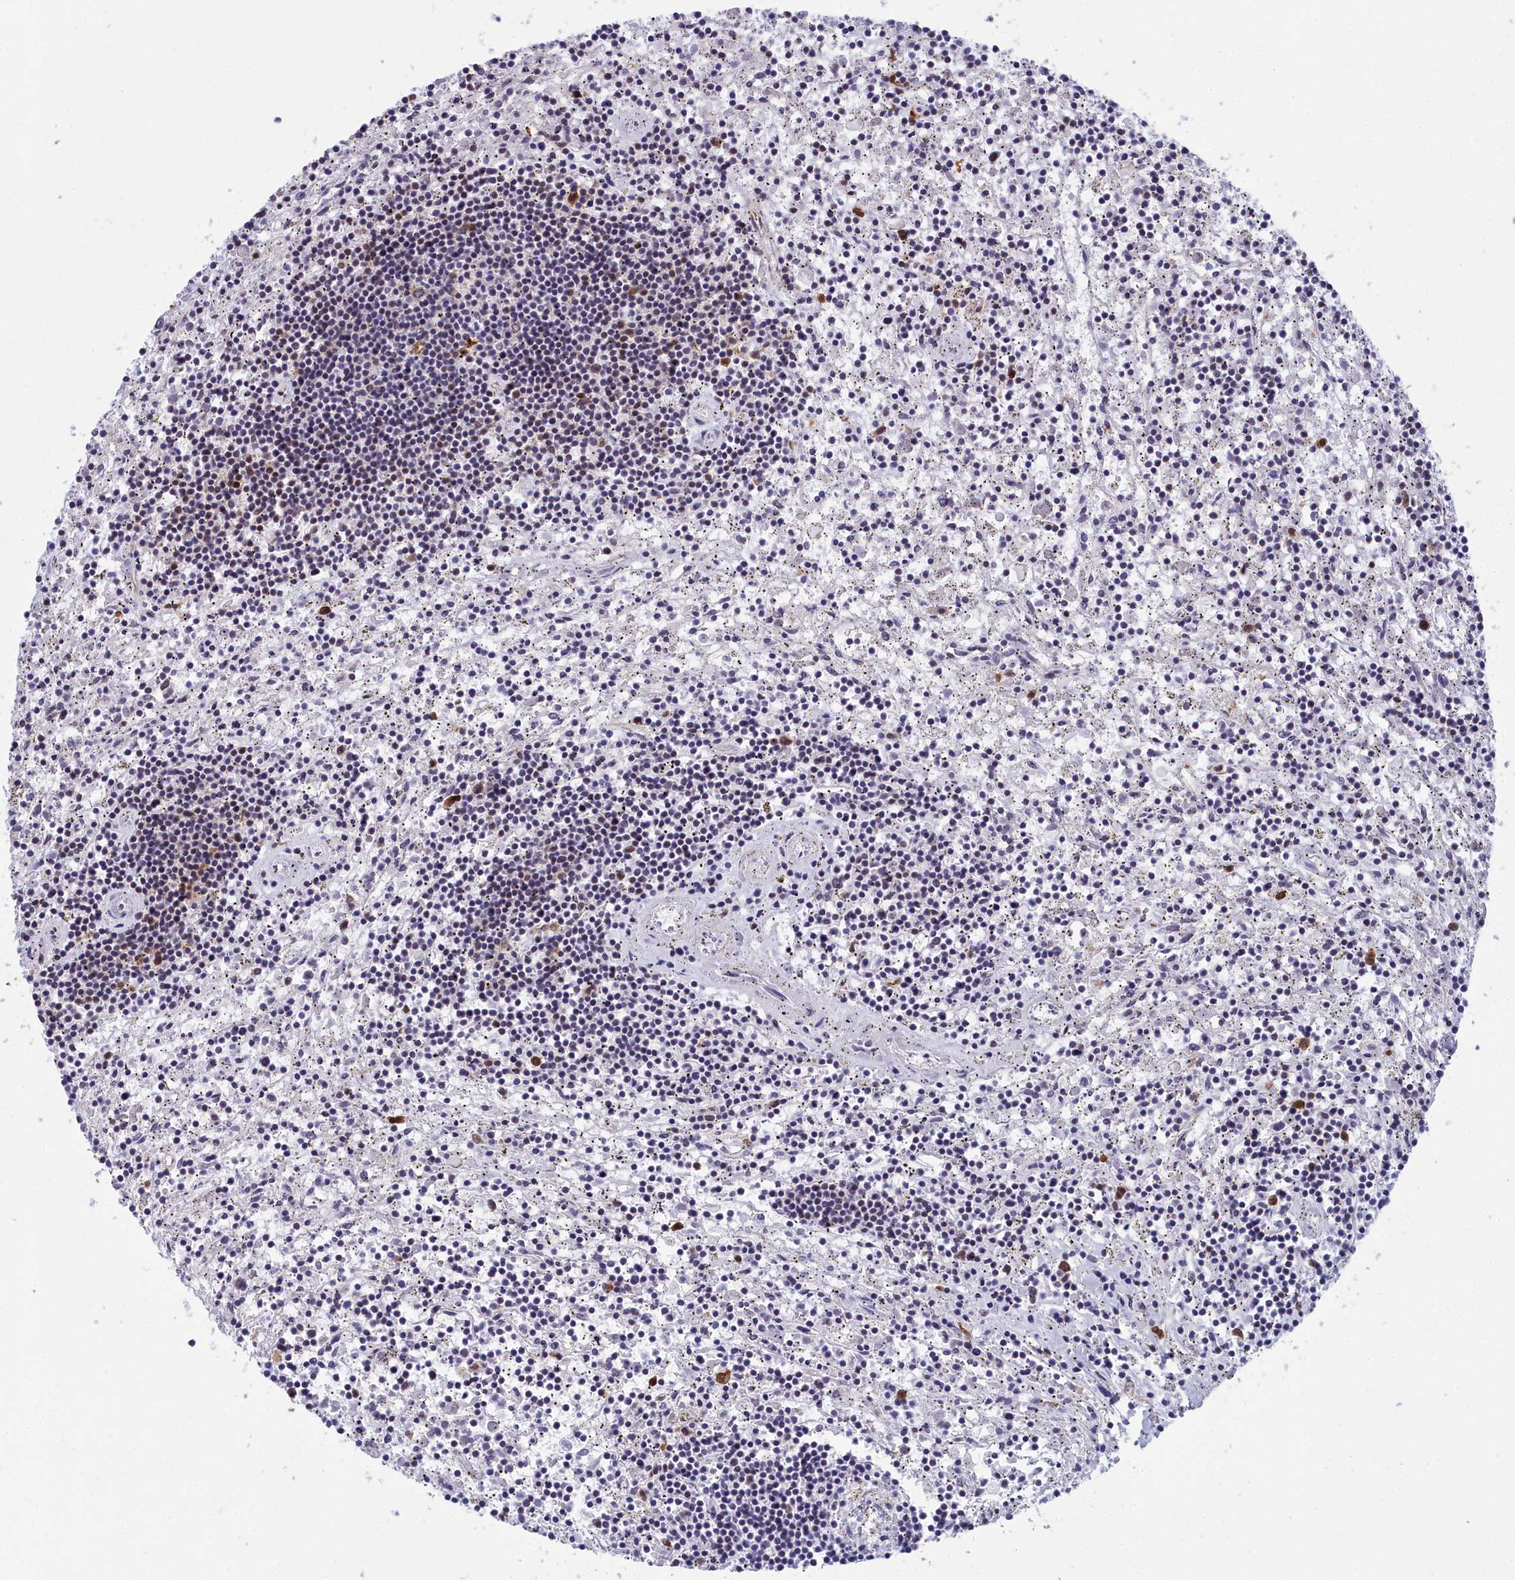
{"staining": {"intensity": "negative", "quantity": "none", "location": "none"}, "tissue": "lymphoma", "cell_type": "Tumor cells", "image_type": "cancer", "snomed": [{"axis": "morphology", "description": "Malignant lymphoma, non-Hodgkin's type, Low grade"}, {"axis": "topography", "description": "Spleen"}], "caption": "Immunohistochemistry histopathology image of lymphoma stained for a protein (brown), which reveals no expression in tumor cells.", "gene": "CCDC97", "patient": {"sex": "male", "age": 76}}